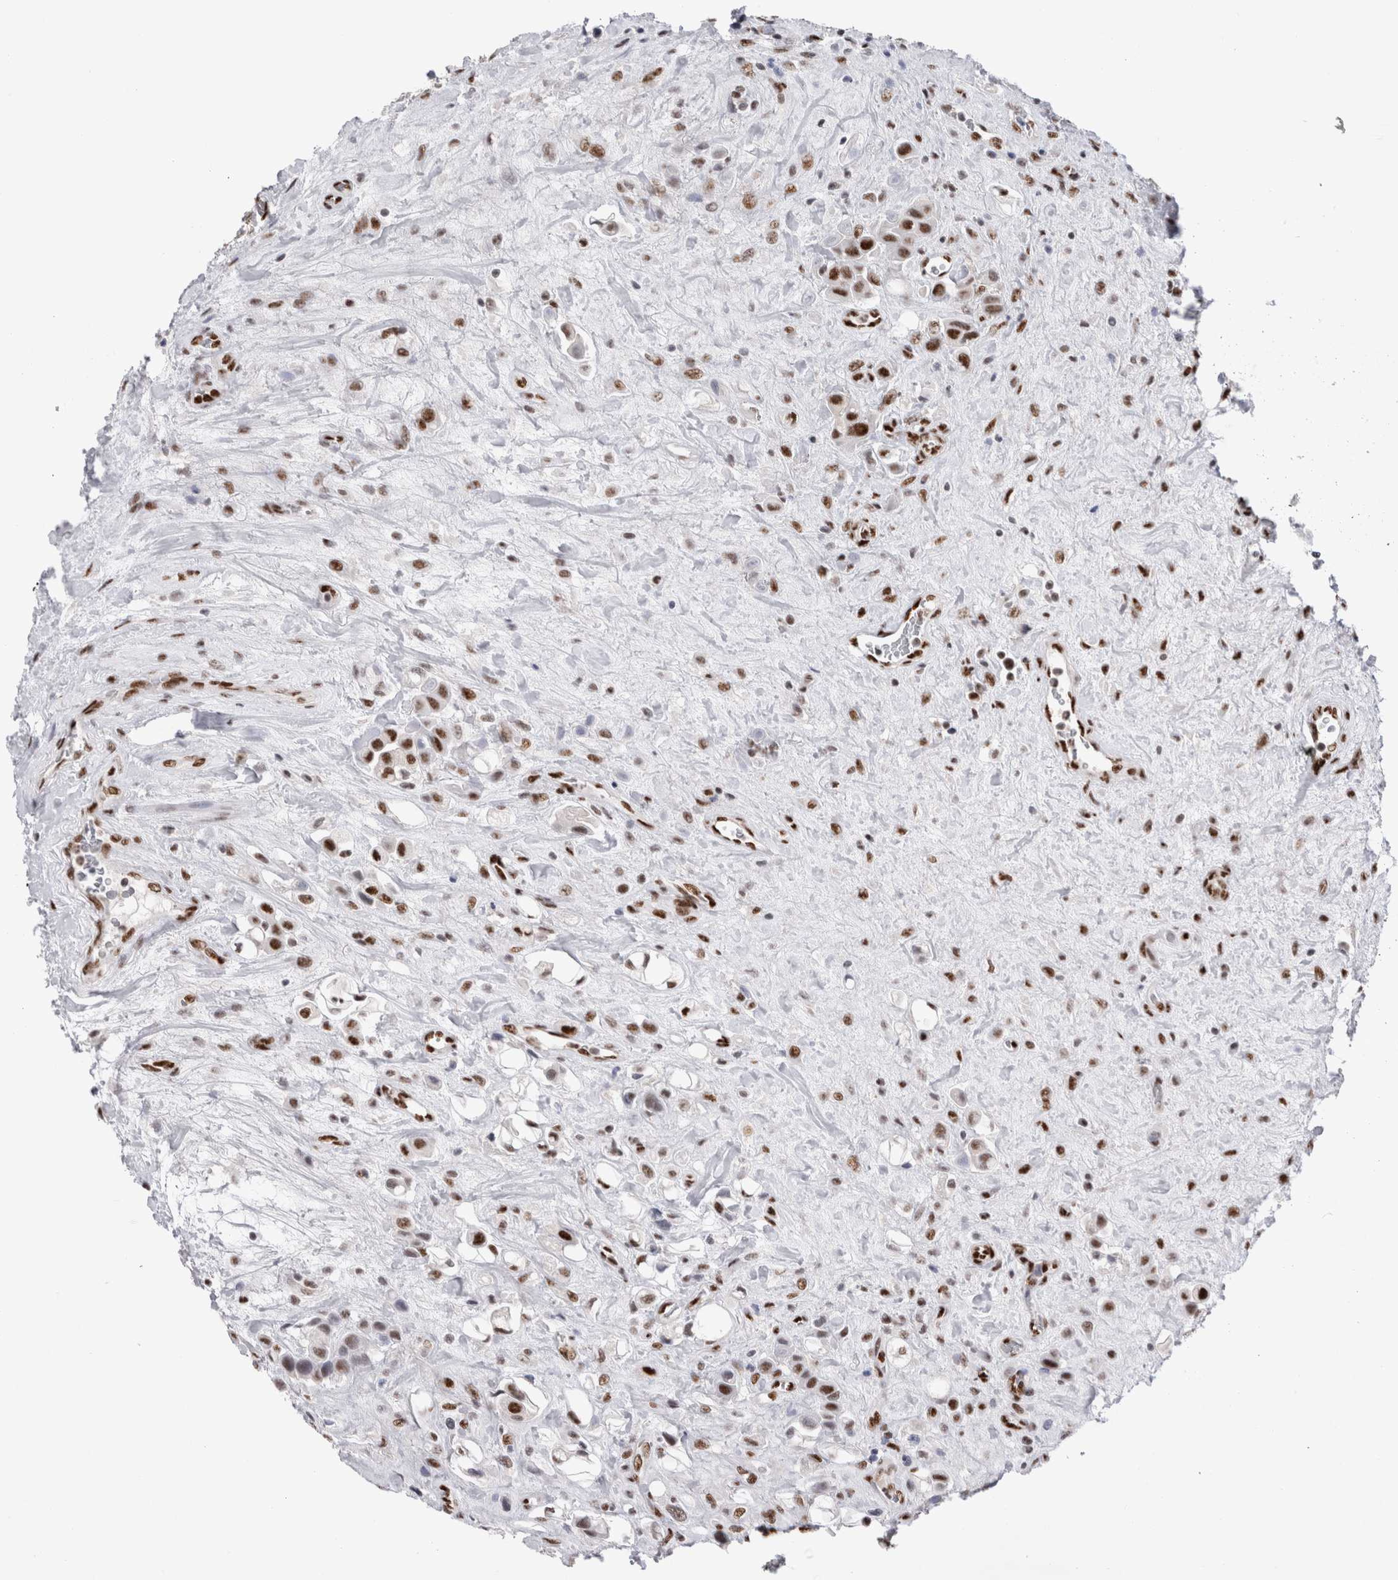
{"staining": {"intensity": "strong", "quantity": ">75%", "location": "nuclear"}, "tissue": "urothelial cancer", "cell_type": "Tumor cells", "image_type": "cancer", "snomed": [{"axis": "morphology", "description": "Urothelial carcinoma, High grade"}, {"axis": "topography", "description": "Urinary bladder"}], "caption": "High-grade urothelial carcinoma was stained to show a protein in brown. There is high levels of strong nuclear positivity in about >75% of tumor cells.", "gene": "RBM6", "patient": {"sex": "male", "age": 50}}